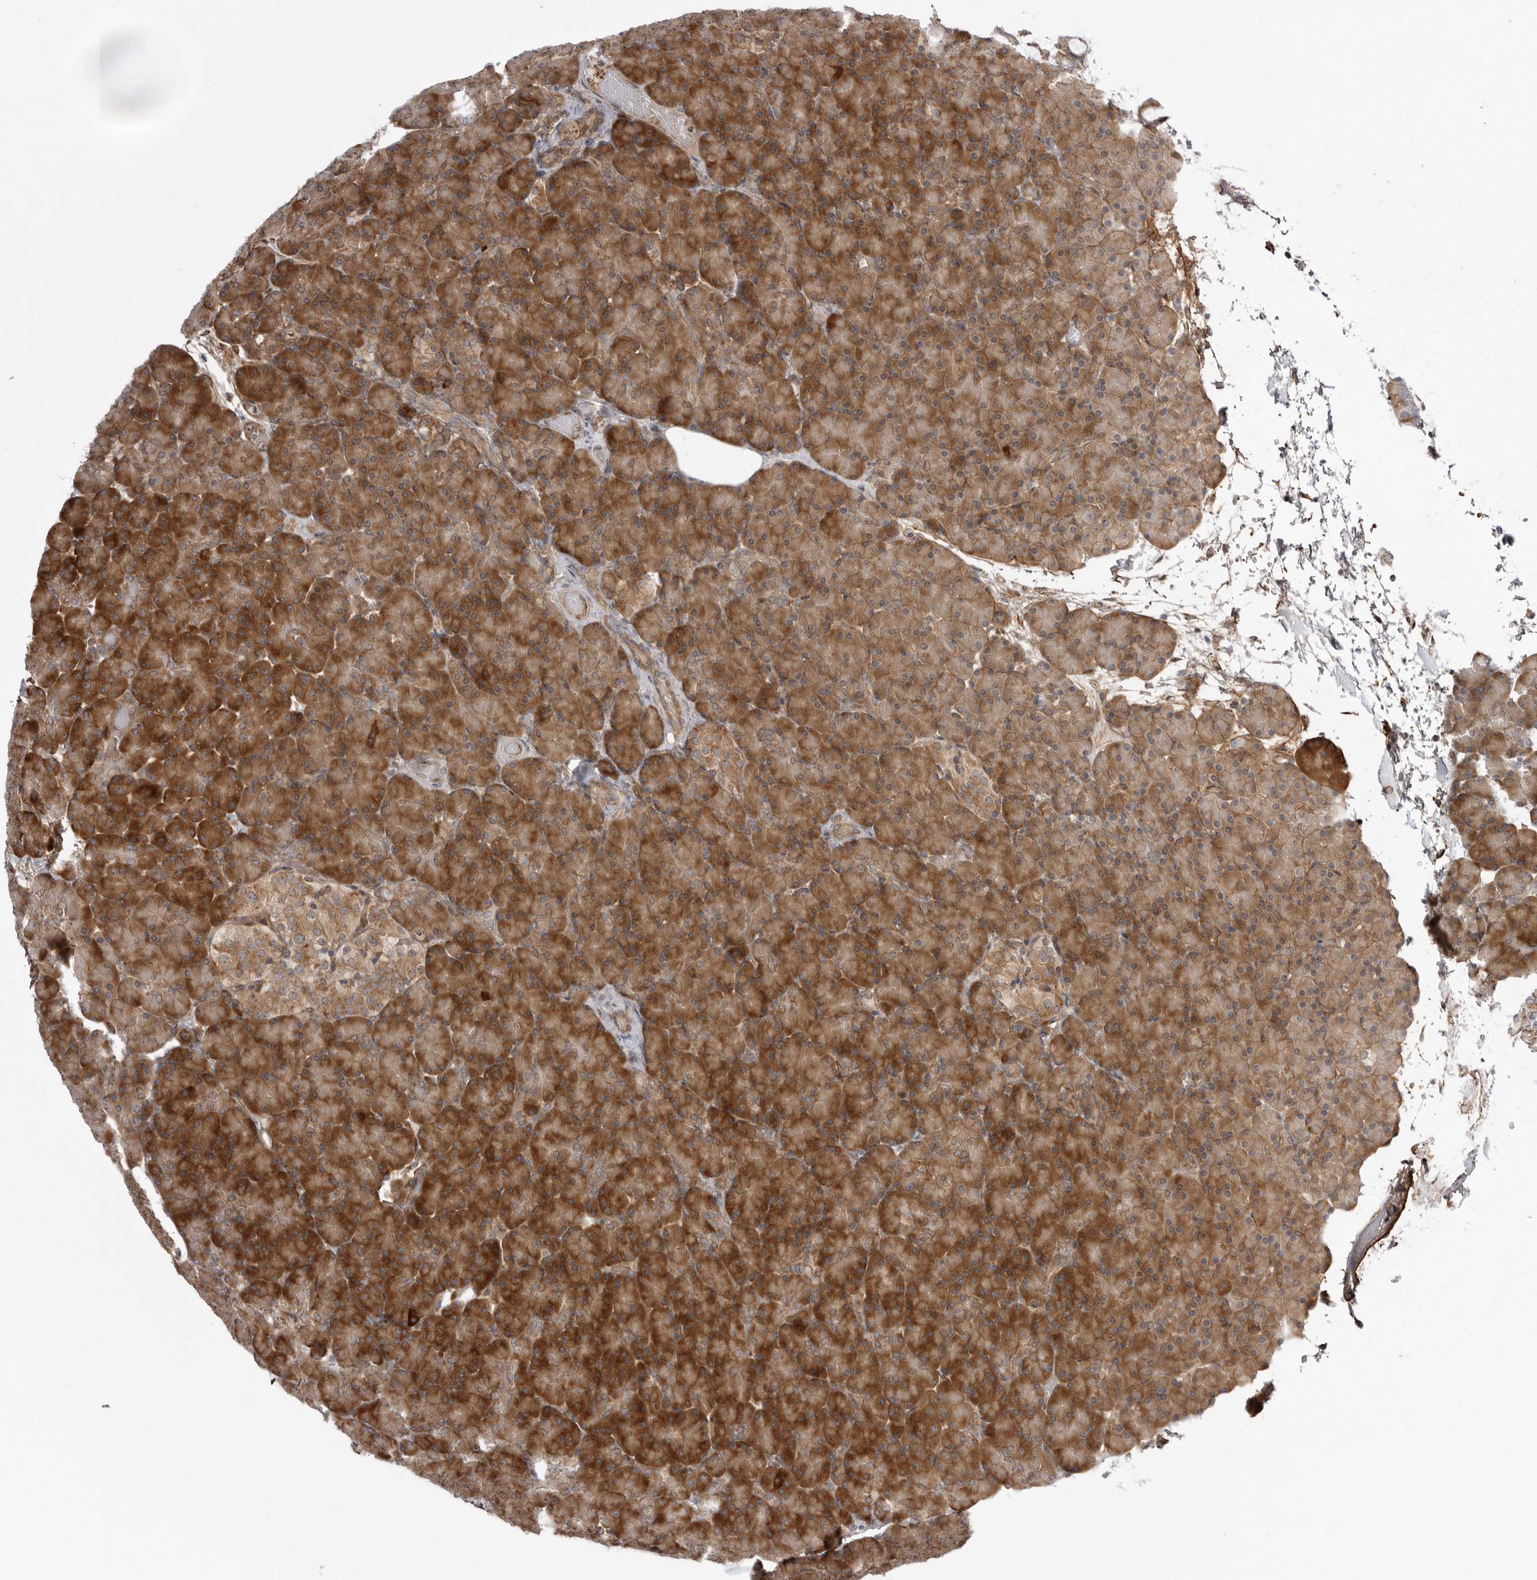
{"staining": {"intensity": "strong", "quantity": "25%-75%", "location": "cytoplasmic/membranous"}, "tissue": "pancreas", "cell_type": "Exocrine glandular cells", "image_type": "normal", "snomed": [{"axis": "morphology", "description": "Normal tissue, NOS"}, {"axis": "topography", "description": "Pancreas"}], "caption": "This micrograph displays IHC staining of normal human pancreas, with high strong cytoplasmic/membranous staining in about 25%-75% of exocrine glandular cells.", "gene": "ARL5A", "patient": {"sex": "female", "age": 43}}